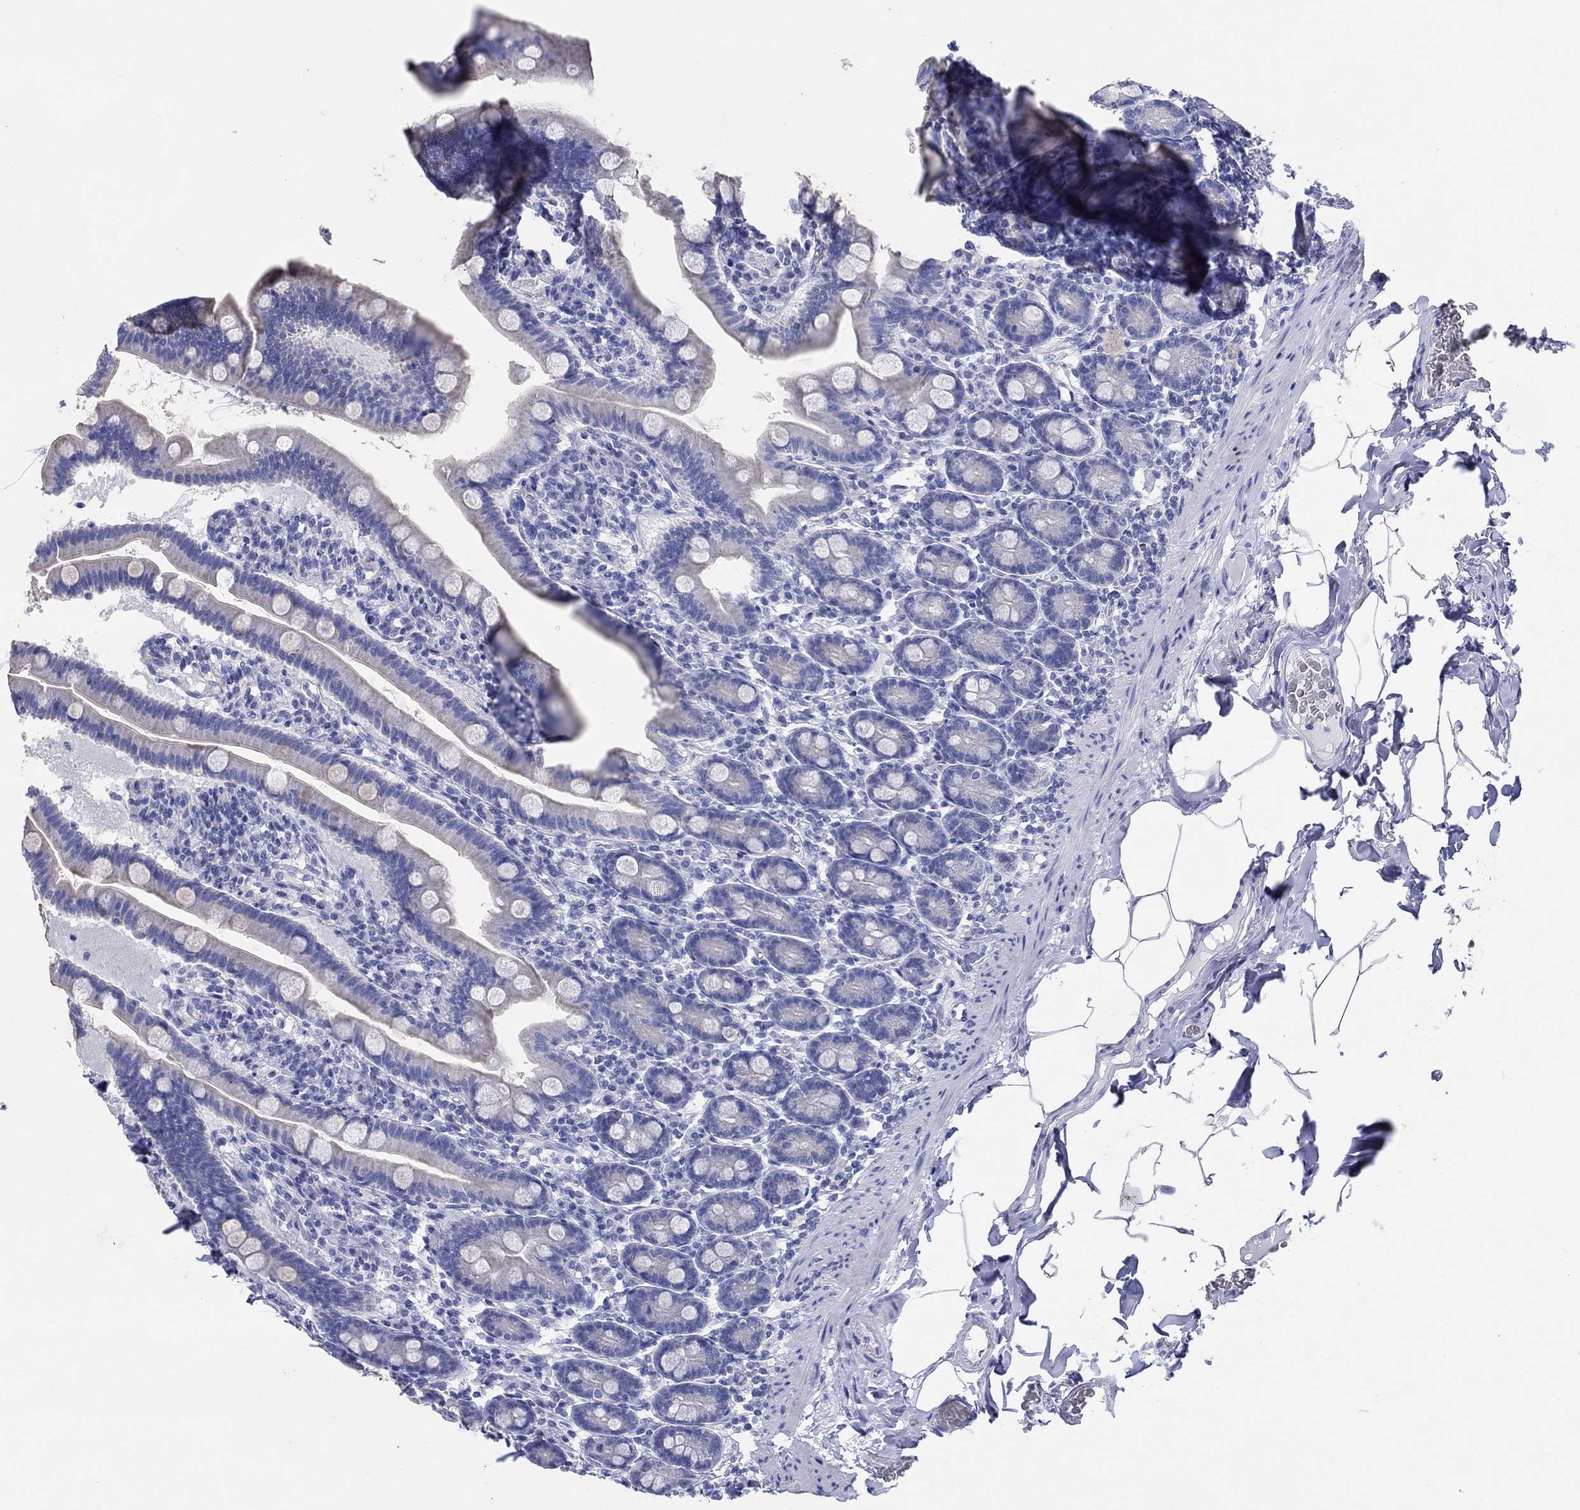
{"staining": {"intensity": "negative", "quantity": "none", "location": "none"}, "tissue": "small intestine", "cell_type": "Glandular cells", "image_type": "normal", "snomed": [{"axis": "morphology", "description": "Normal tissue, NOS"}, {"axis": "topography", "description": "Small intestine"}], "caption": "DAB immunohistochemical staining of benign human small intestine exhibits no significant expression in glandular cells.", "gene": "HCRT", "patient": {"sex": "male", "age": 66}}